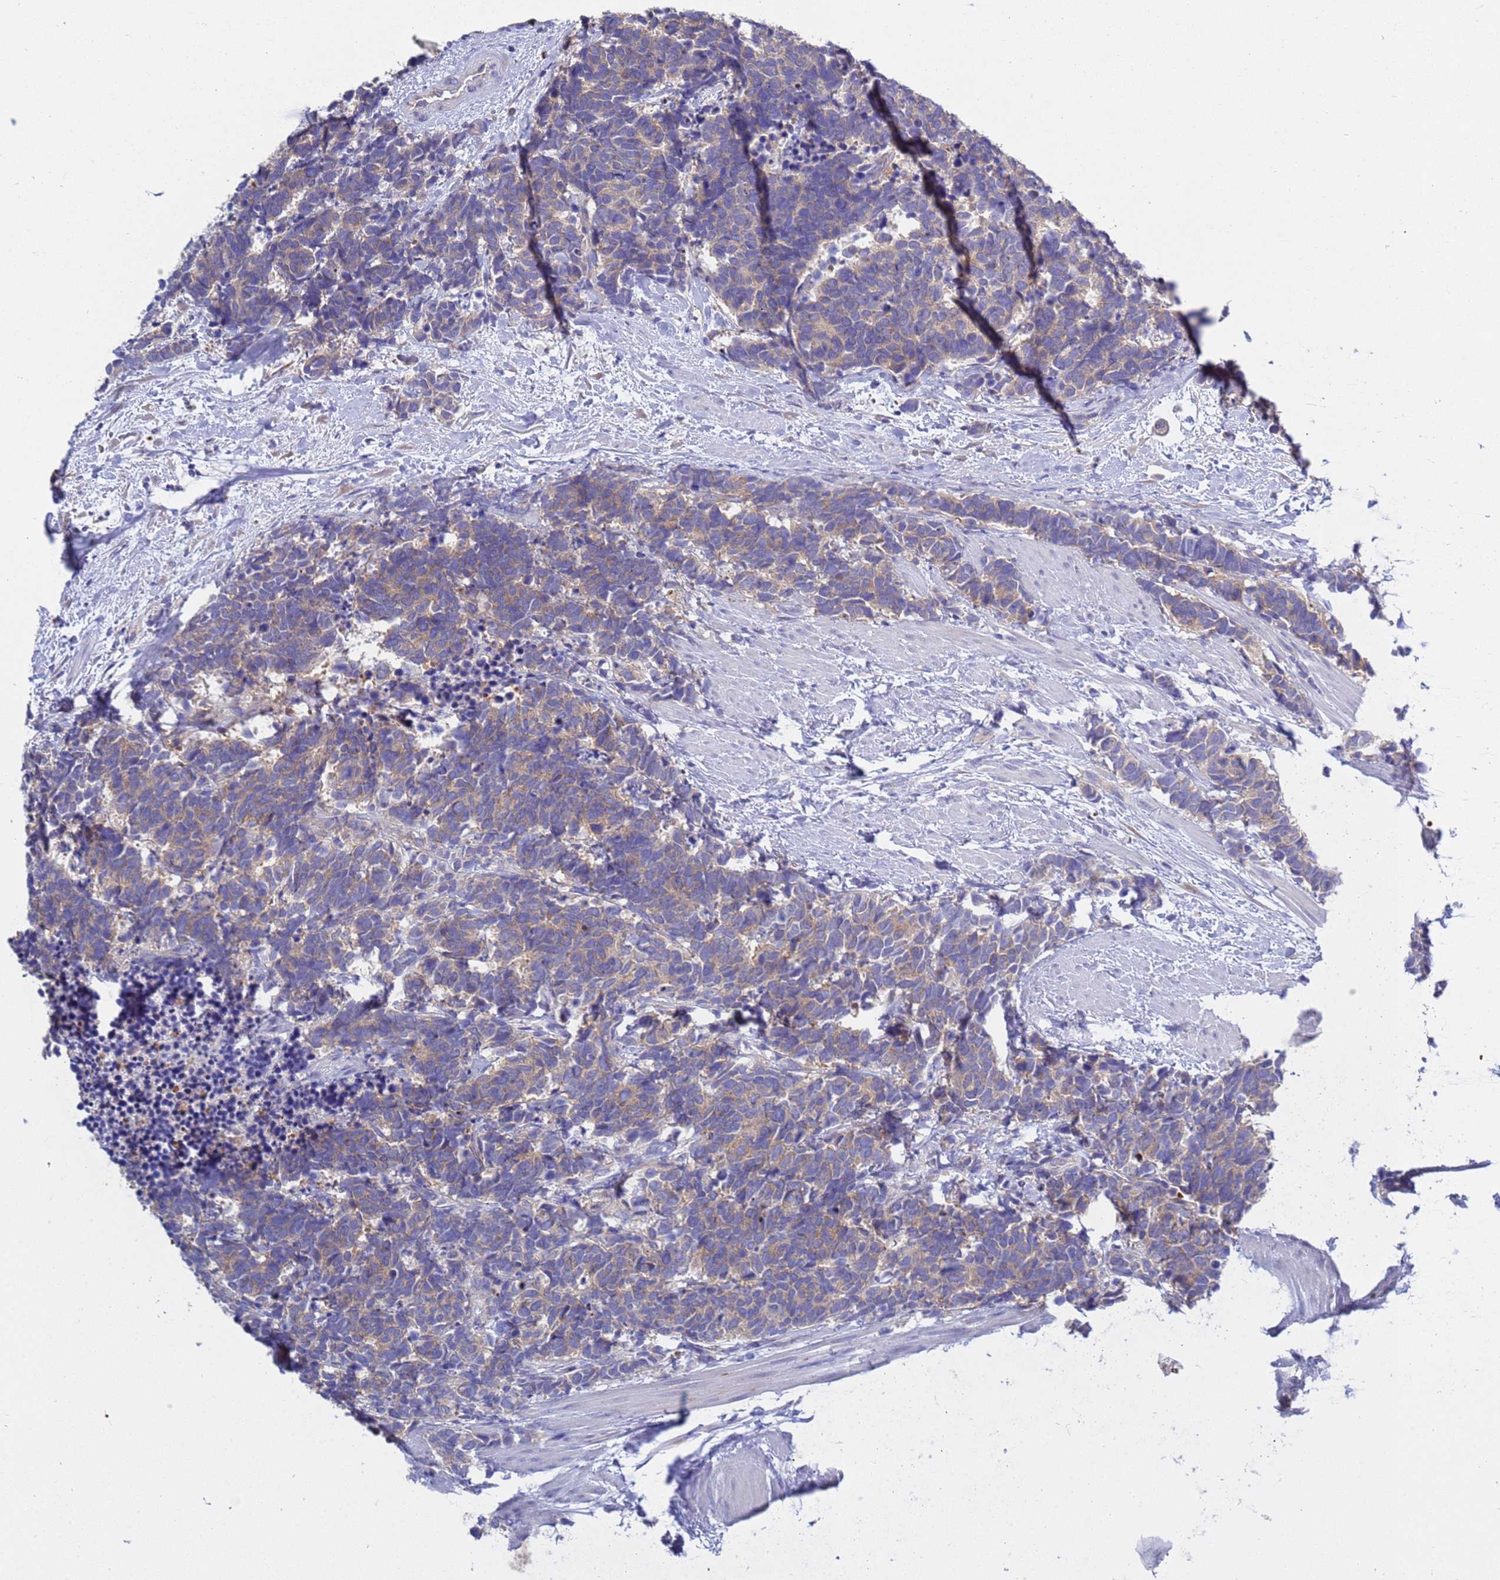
{"staining": {"intensity": "weak", "quantity": ">75%", "location": "cytoplasmic/membranous"}, "tissue": "carcinoid", "cell_type": "Tumor cells", "image_type": "cancer", "snomed": [{"axis": "morphology", "description": "Carcinoma, NOS"}, {"axis": "morphology", "description": "Carcinoid, malignant, NOS"}, {"axis": "topography", "description": "Prostate"}], "caption": "Weak cytoplasmic/membranous staining for a protein is appreciated in about >75% of tumor cells of carcinoid using immunohistochemistry (IHC).", "gene": "RC3H2", "patient": {"sex": "male", "age": 57}}